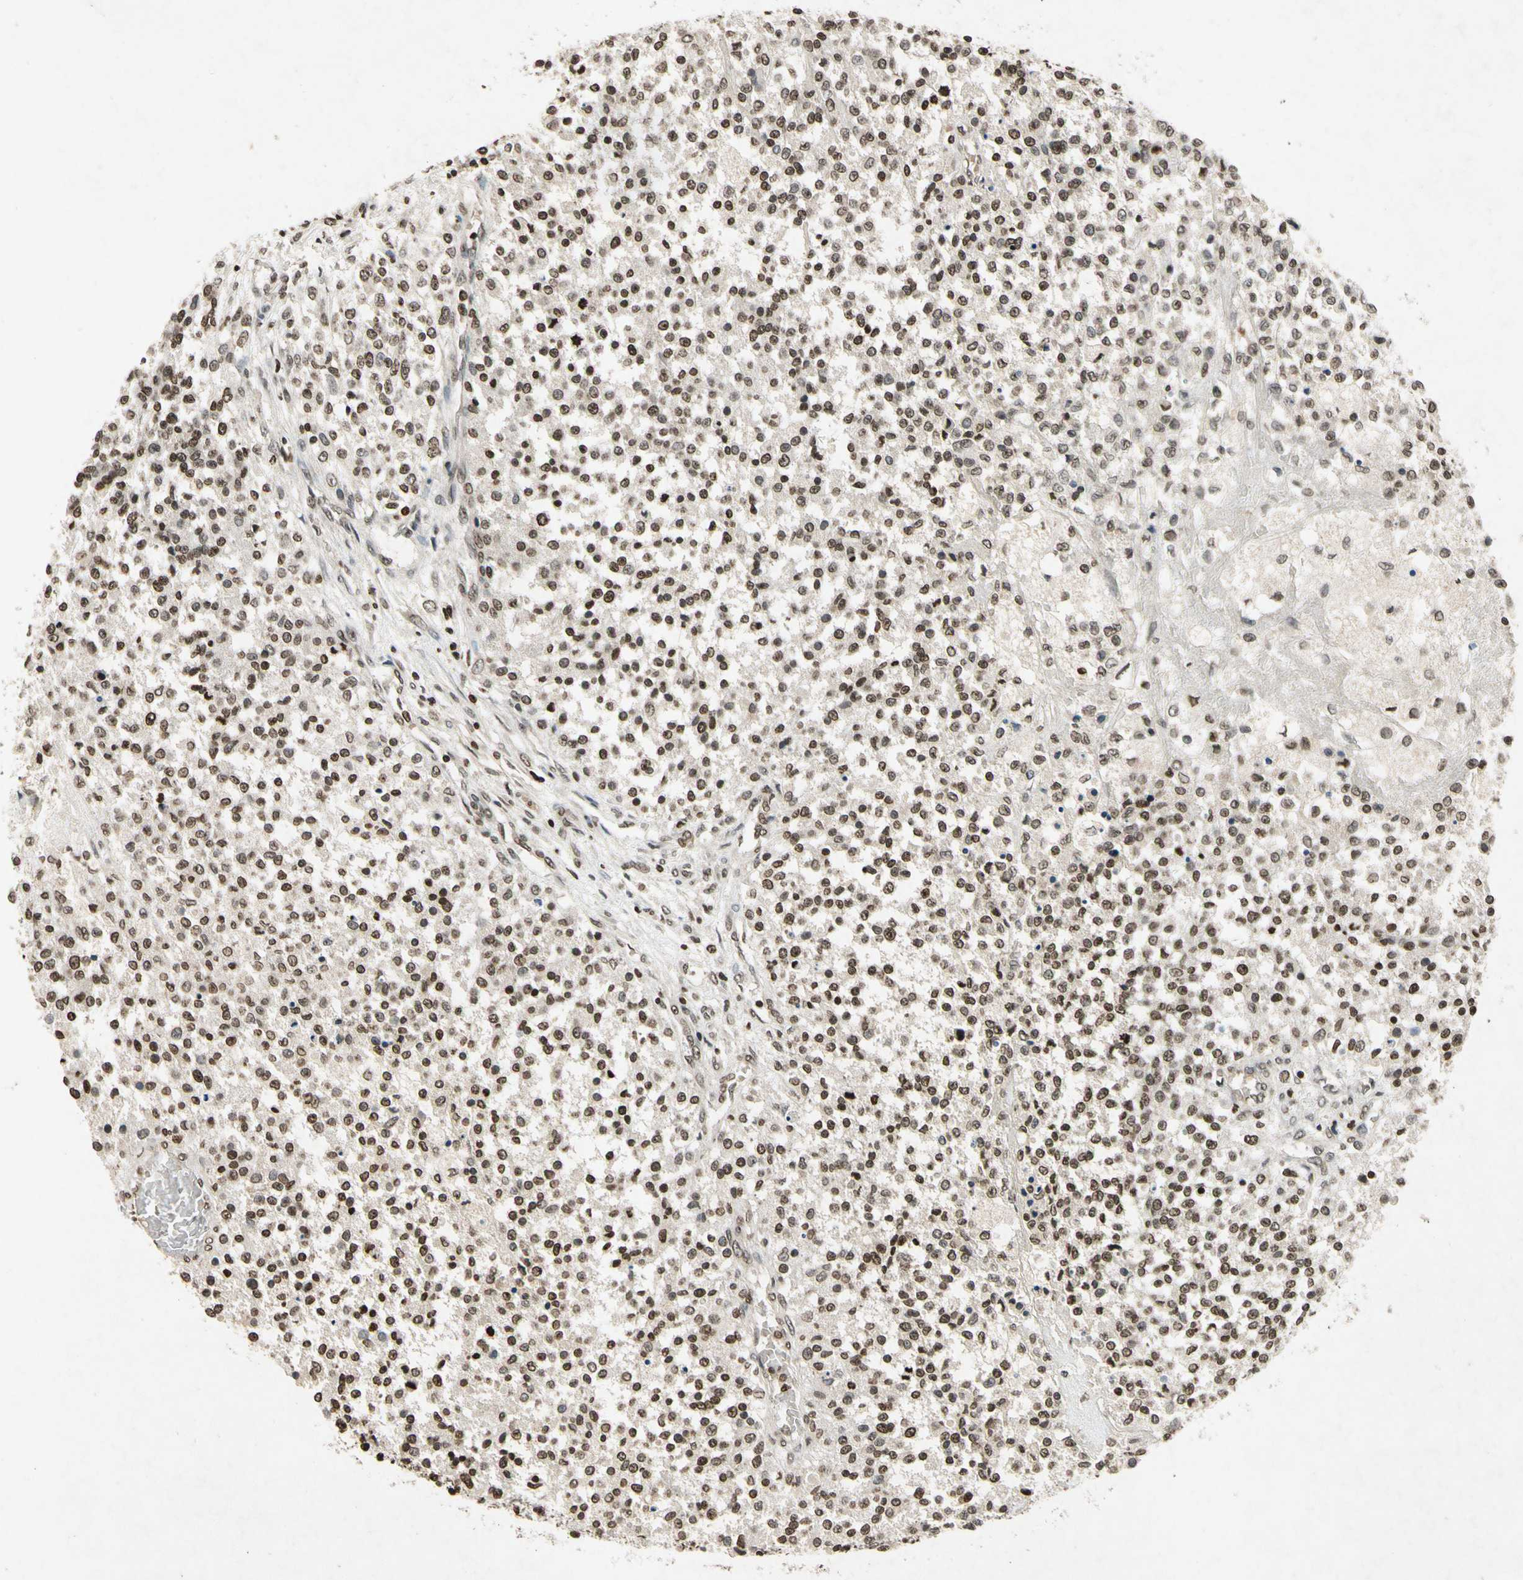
{"staining": {"intensity": "moderate", "quantity": ">75%", "location": "nuclear"}, "tissue": "testis cancer", "cell_type": "Tumor cells", "image_type": "cancer", "snomed": [{"axis": "morphology", "description": "Seminoma, NOS"}, {"axis": "topography", "description": "Testis"}], "caption": "IHC photomicrograph of human testis seminoma stained for a protein (brown), which reveals medium levels of moderate nuclear staining in about >75% of tumor cells.", "gene": "HOXB3", "patient": {"sex": "male", "age": 59}}